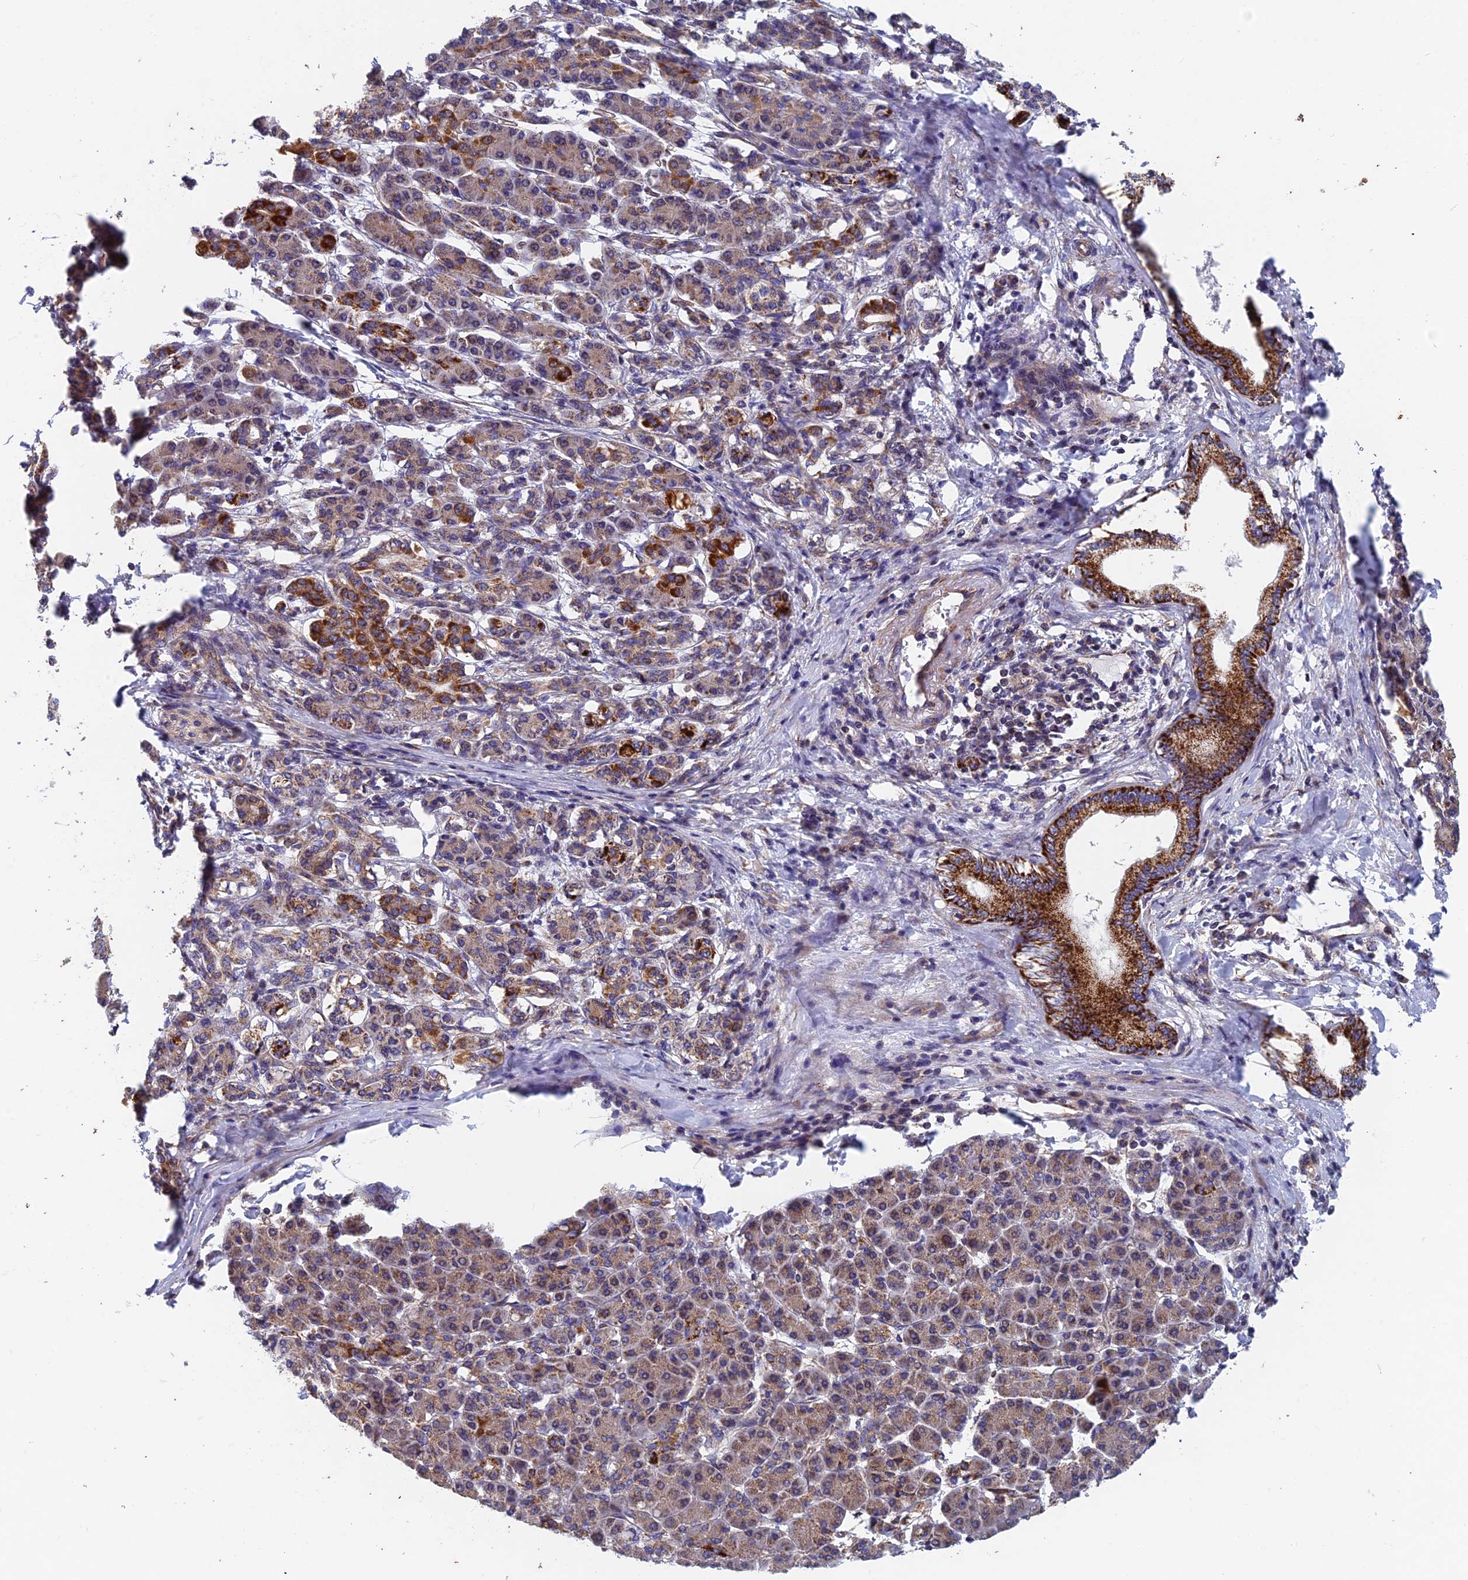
{"staining": {"intensity": "strong", "quantity": ">75%", "location": "cytoplasmic/membranous"}, "tissue": "pancreatic cancer", "cell_type": "Tumor cells", "image_type": "cancer", "snomed": [{"axis": "morphology", "description": "Adenocarcinoma, NOS"}, {"axis": "topography", "description": "Pancreas"}], "caption": "Strong cytoplasmic/membranous staining for a protein is appreciated in approximately >75% of tumor cells of adenocarcinoma (pancreatic) using immunohistochemistry (IHC).", "gene": "MRPS9", "patient": {"sex": "female", "age": 55}}